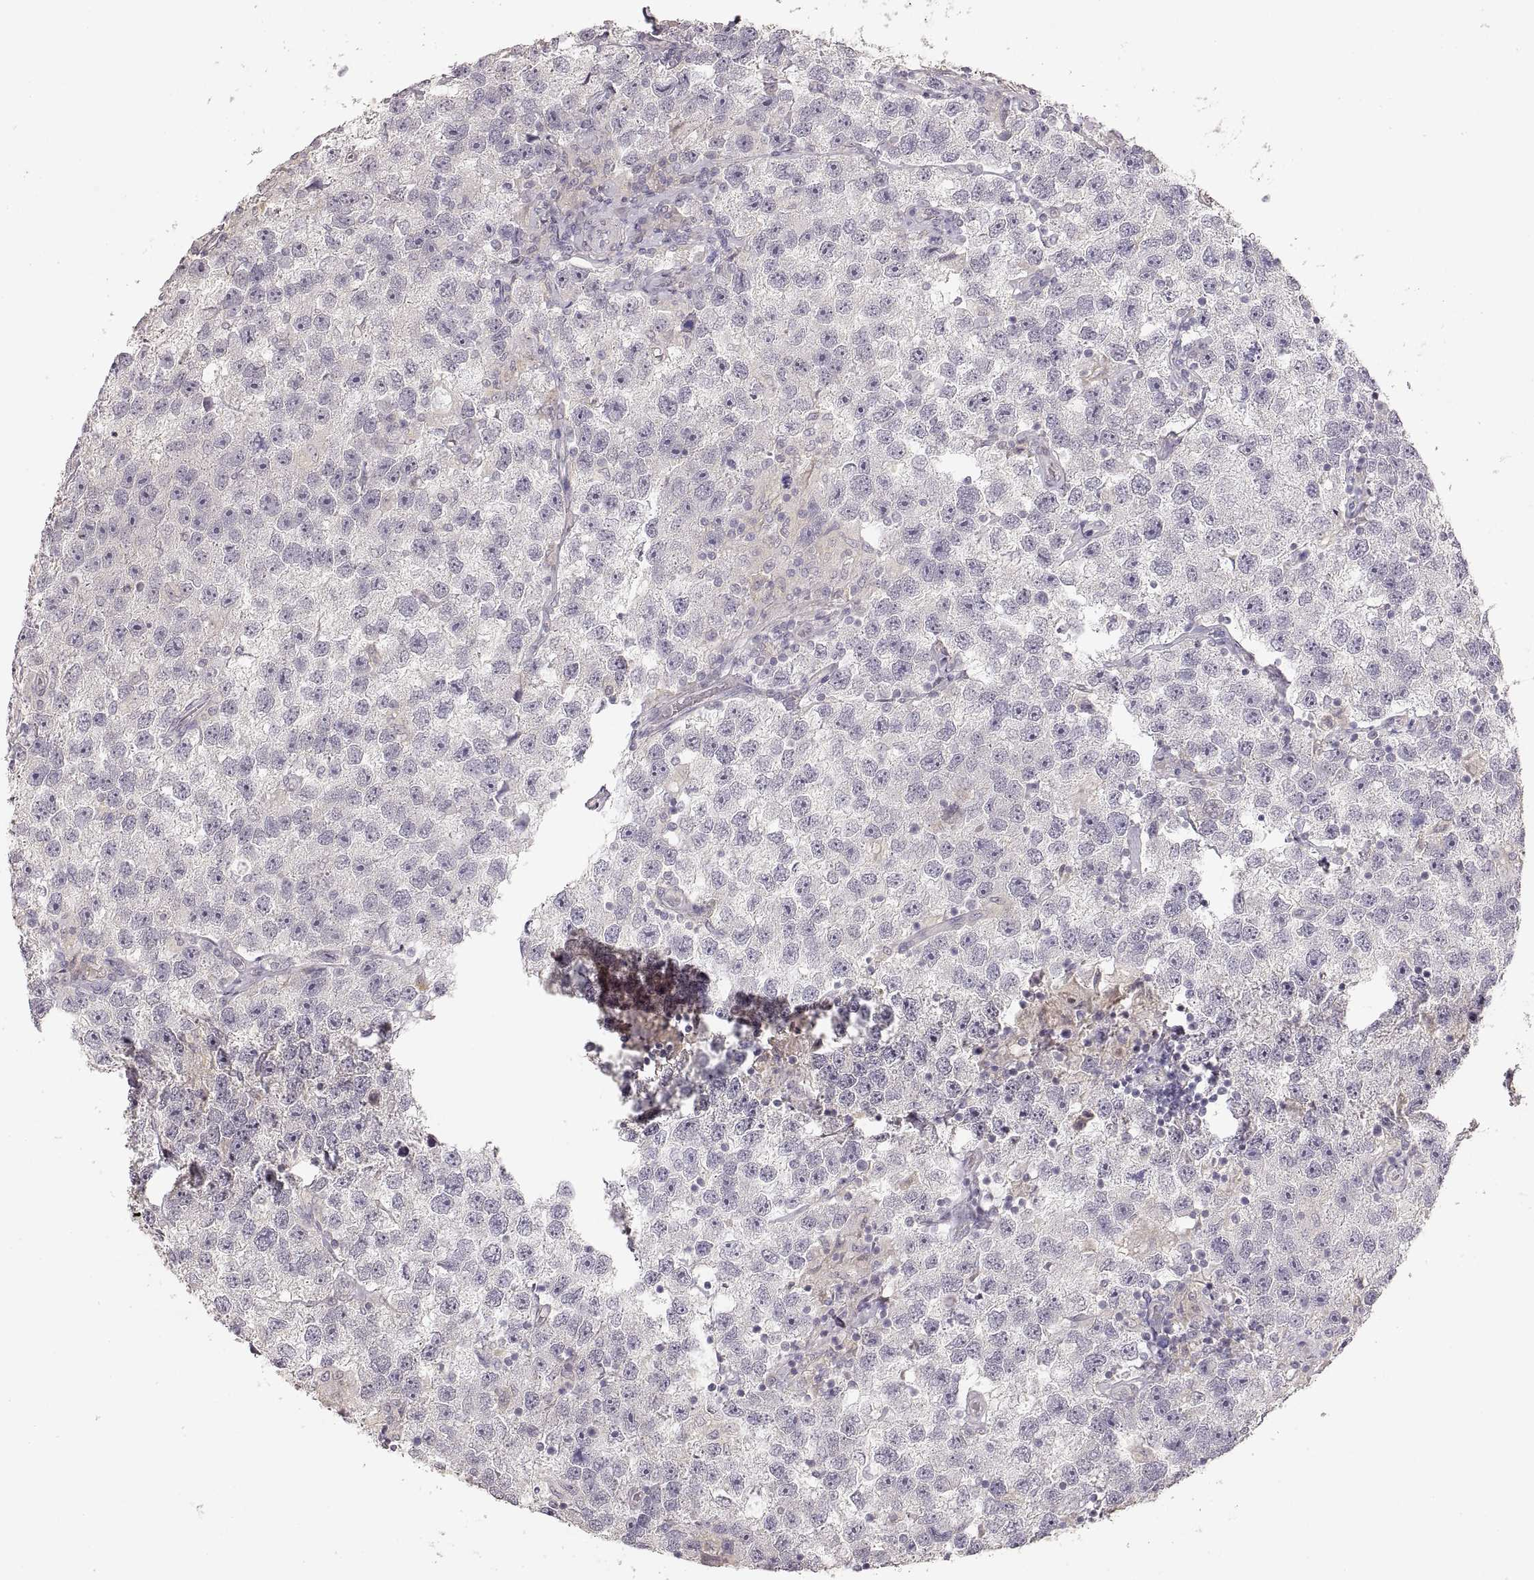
{"staining": {"intensity": "negative", "quantity": "none", "location": "none"}, "tissue": "testis cancer", "cell_type": "Tumor cells", "image_type": "cancer", "snomed": [{"axis": "morphology", "description": "Seminoma, NOS"}, {"axis": "topography", "description": "Testis"}], "caption": "Human seminoma (testis) stained for a protein using immunohistochemistry exhibits no expression in tumor cells.", "gene": "LAMC2", "patient": {"sex": "male", "age": 26}}